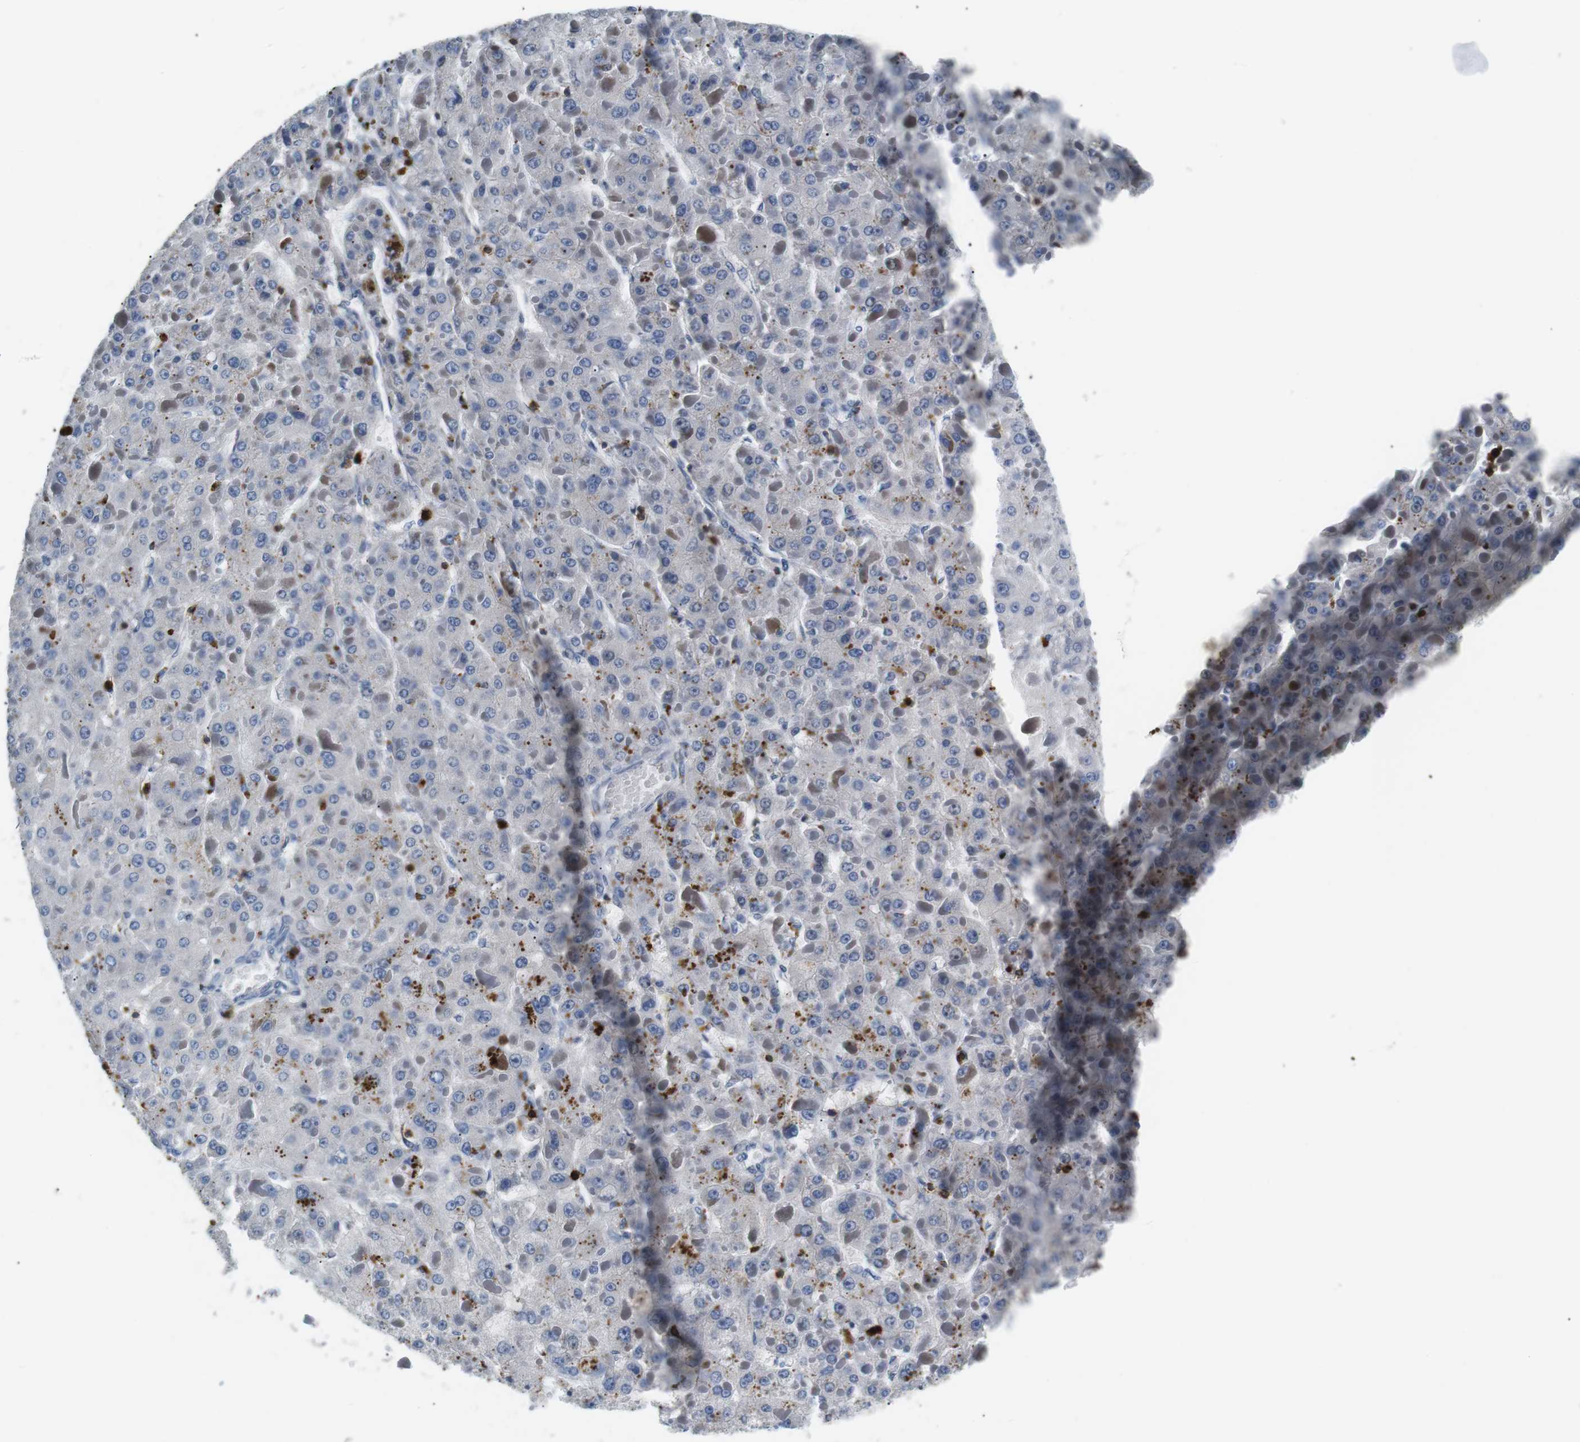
{"staining": {"intensity": "negative", "quantity": "none", "location": "none"}, "tissue": "liver cancer", "cell_type": "Tumor cells", "image_type": "cancer", "snomed": [{"axis": "morphology", "description": "Carcinoma, Hepatocellular, NOS"}, {"axis": "topography", "description": "Liver"}], "caption": "Tumor cells are negative for protein expression in human liver cancer (hepatocellular carcinoma). (Brightfield microscopy of DAB (3,3'-diaminobenzidine) immunohistochemistry at high magnification).", "gene": "CD6", "patient": {"sex": "female", "age": 73}}